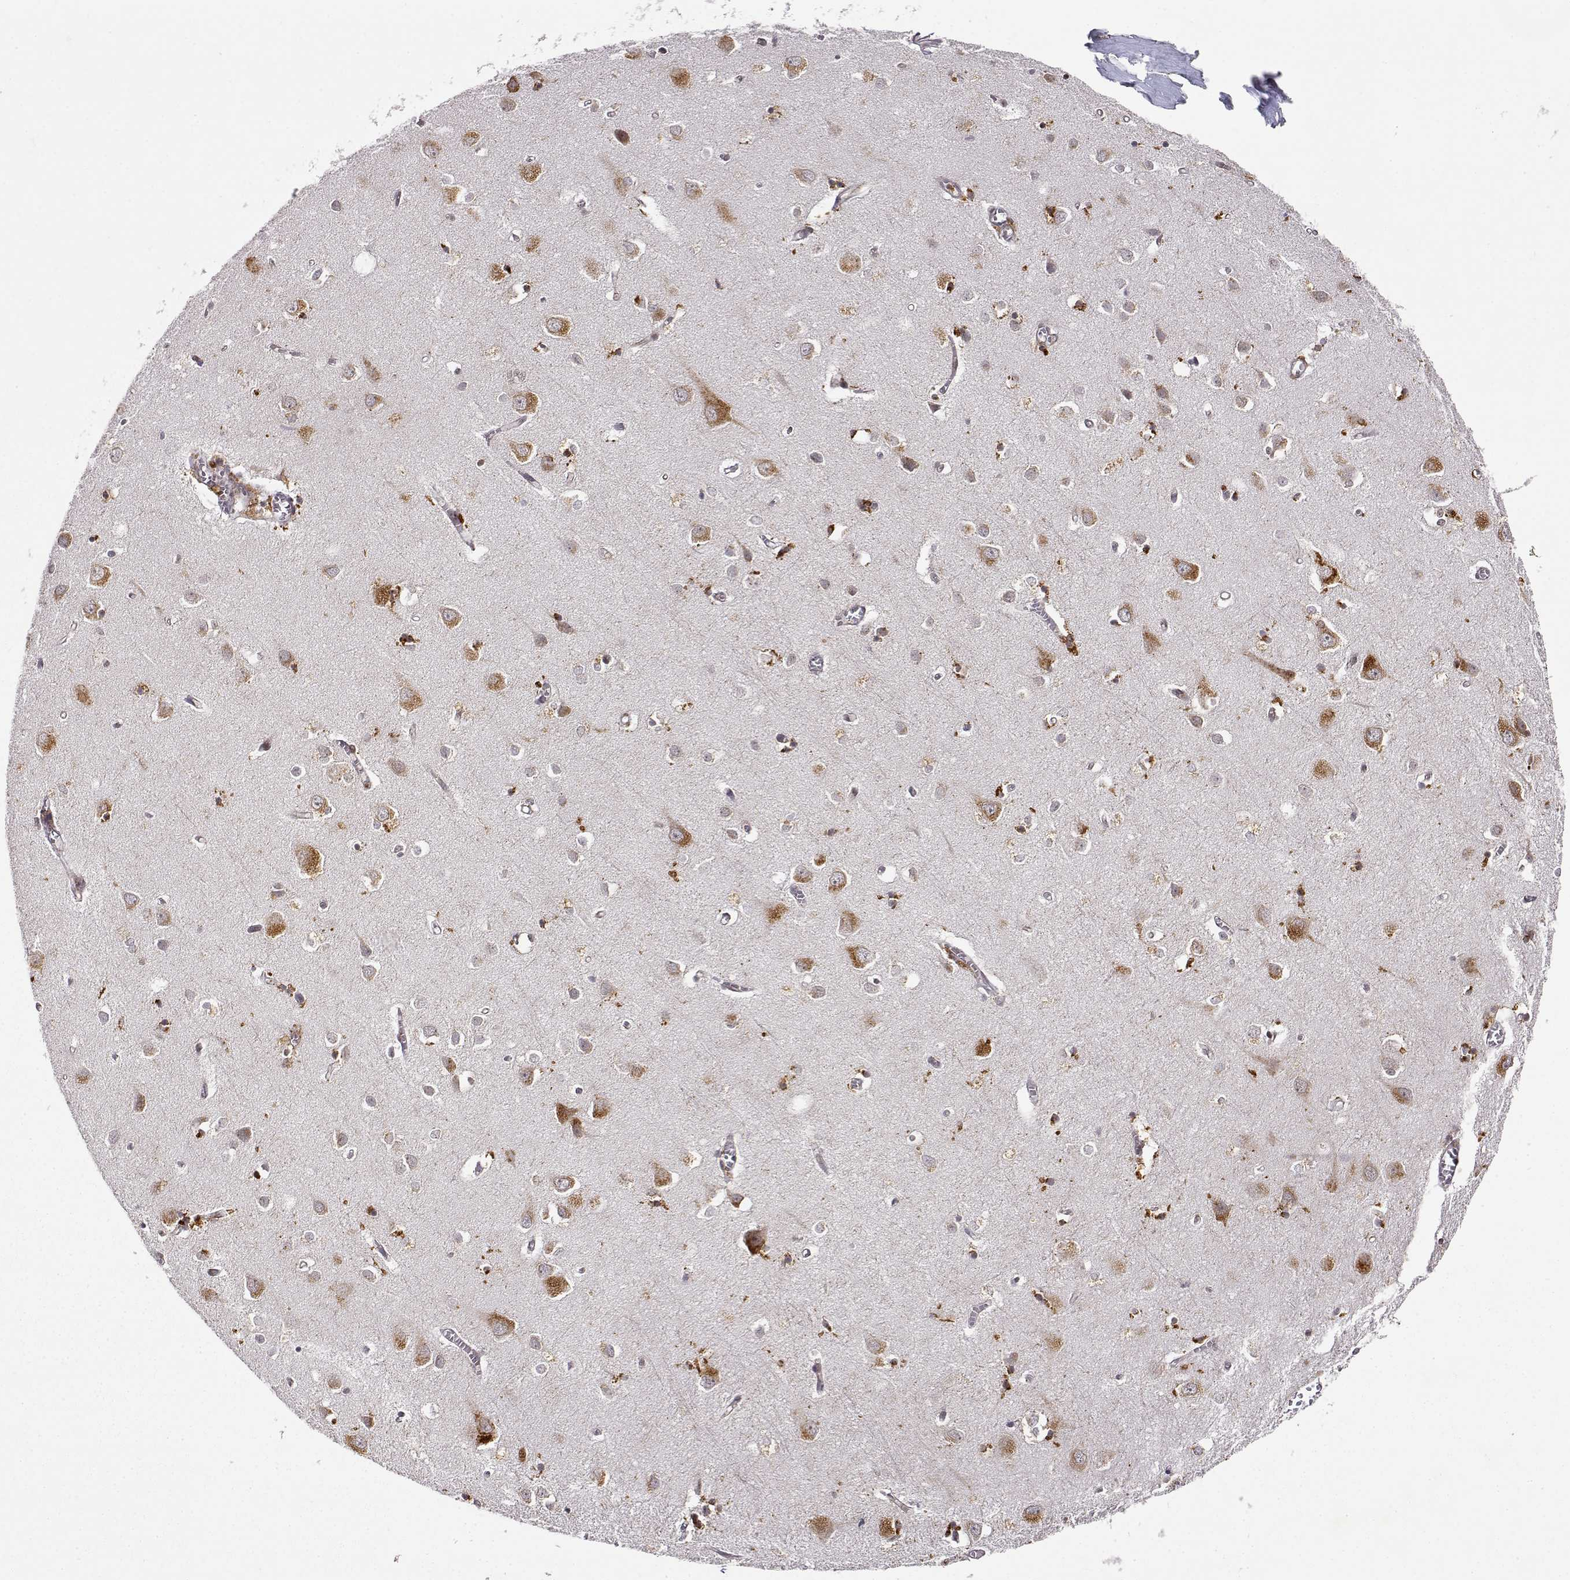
{"staining": {"intensity": "negative", "quantity": "none", "location": "none"}, "tissue": "cerebral cortex", "cell_type": "Endothelial cells", "image_type": "normal", "snomed": [{"axis": "morphology", "description": "Normal tissue, NOS"}, {"axis": "topography", "description": "Cerebral cortex"}], "caption": "Immunohistochemistry (IHC) of benign cerebral cortex reveals no expression in endothelial cells.", "gene": "RNF13", "patient": {"sex": "male", "age": 70}}